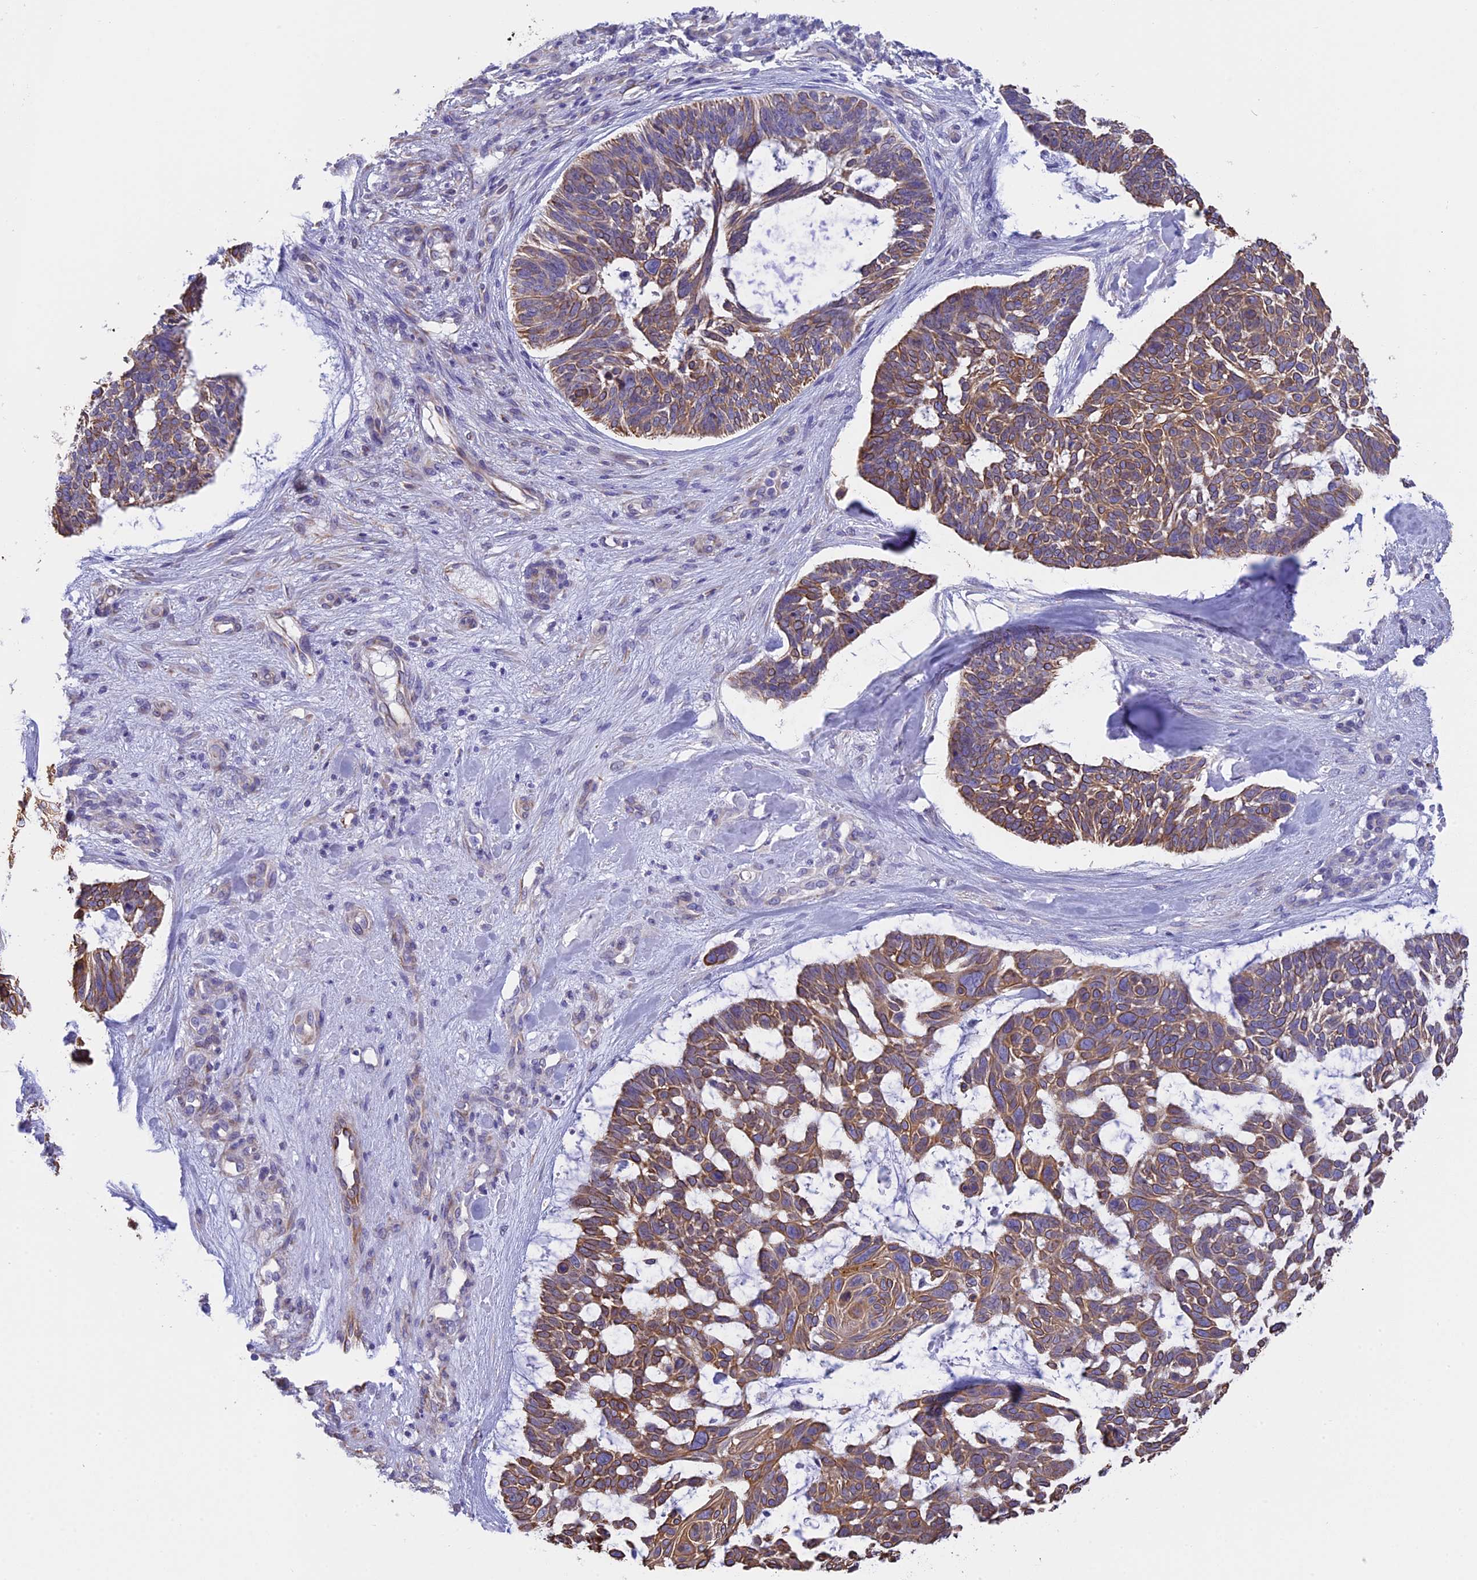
{"staining": {"intensity": "moderate", "quantity": ">75%", "location": "cytoplasmic/membranous"}, "tissue": "skin cancer", "cell_type": "Tumor cells", "image_type": "cancer", "snomed": [{"axis": "morphology", "description": "Basal cell carcinoma"}, {"axis": "topography", "description": "Skin"}], "caption": "Basal cell carcinoma (skin) tissue reveals moderate cytoplasmic/membranous staining in about >75% of tumor cells", "gene": "TACSTD2", "patient": {"sex": "male", "age": 88}}